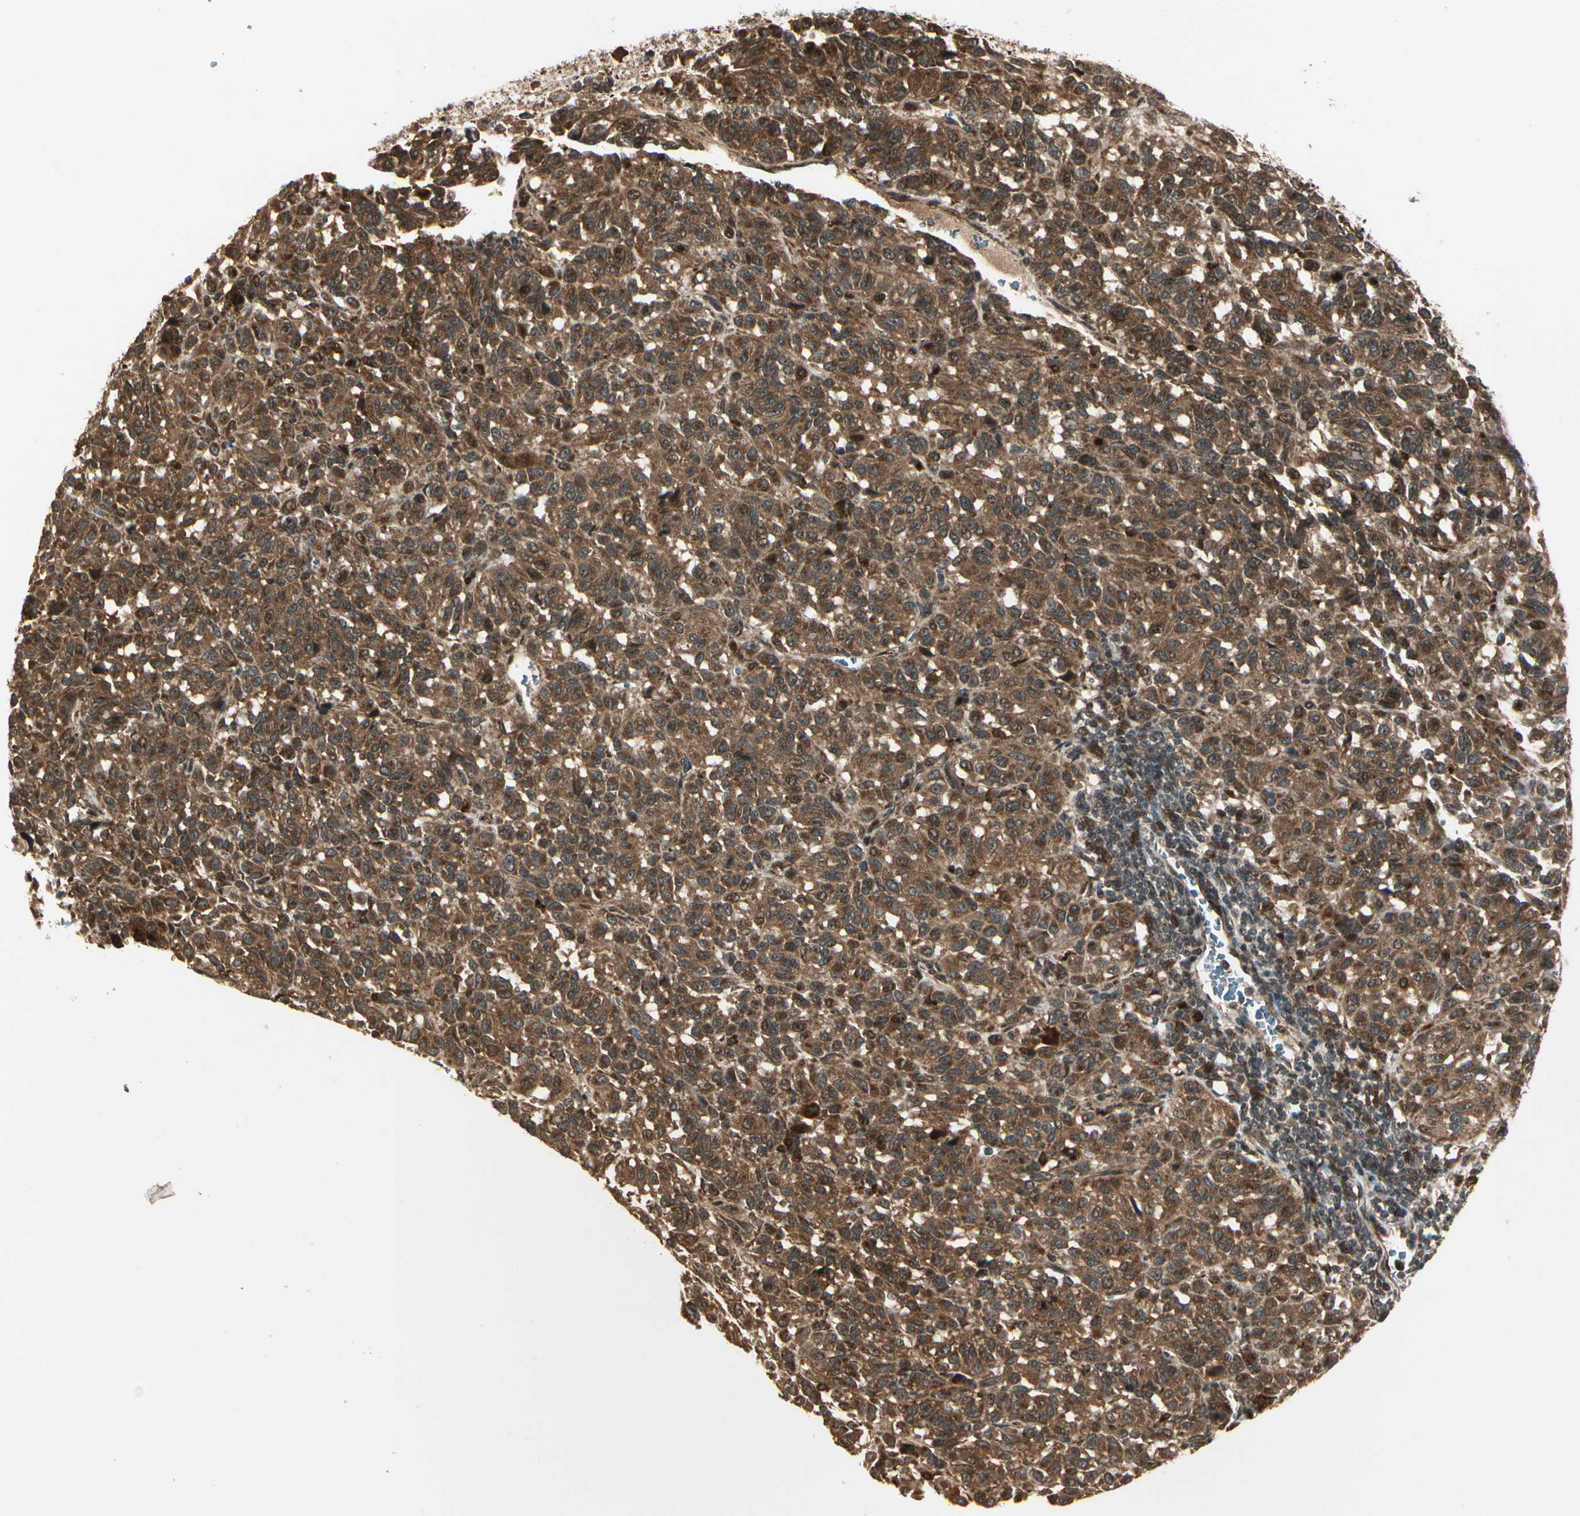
{"staining": {"intensity": "strong", "quantity": ">75%", "location": "cytoplasmic/membranous"}, "tissue": "melanoma", "cell_type": "Tumor cells", "image_type": "cancer", "snomed": [{"axis": "morphology", "description": "Malignant melanoma, Metastatic site"}, {"axis": "topography", "description": "Lung"}], "caption": "Malignant melanoma (metastatic site) stained with IHC reveals strong cytoplasmic/membranous staining in approximately >75% of tumor cells.", "gene": "GLUL", "patient": {"sex": "male", "age": 64}}